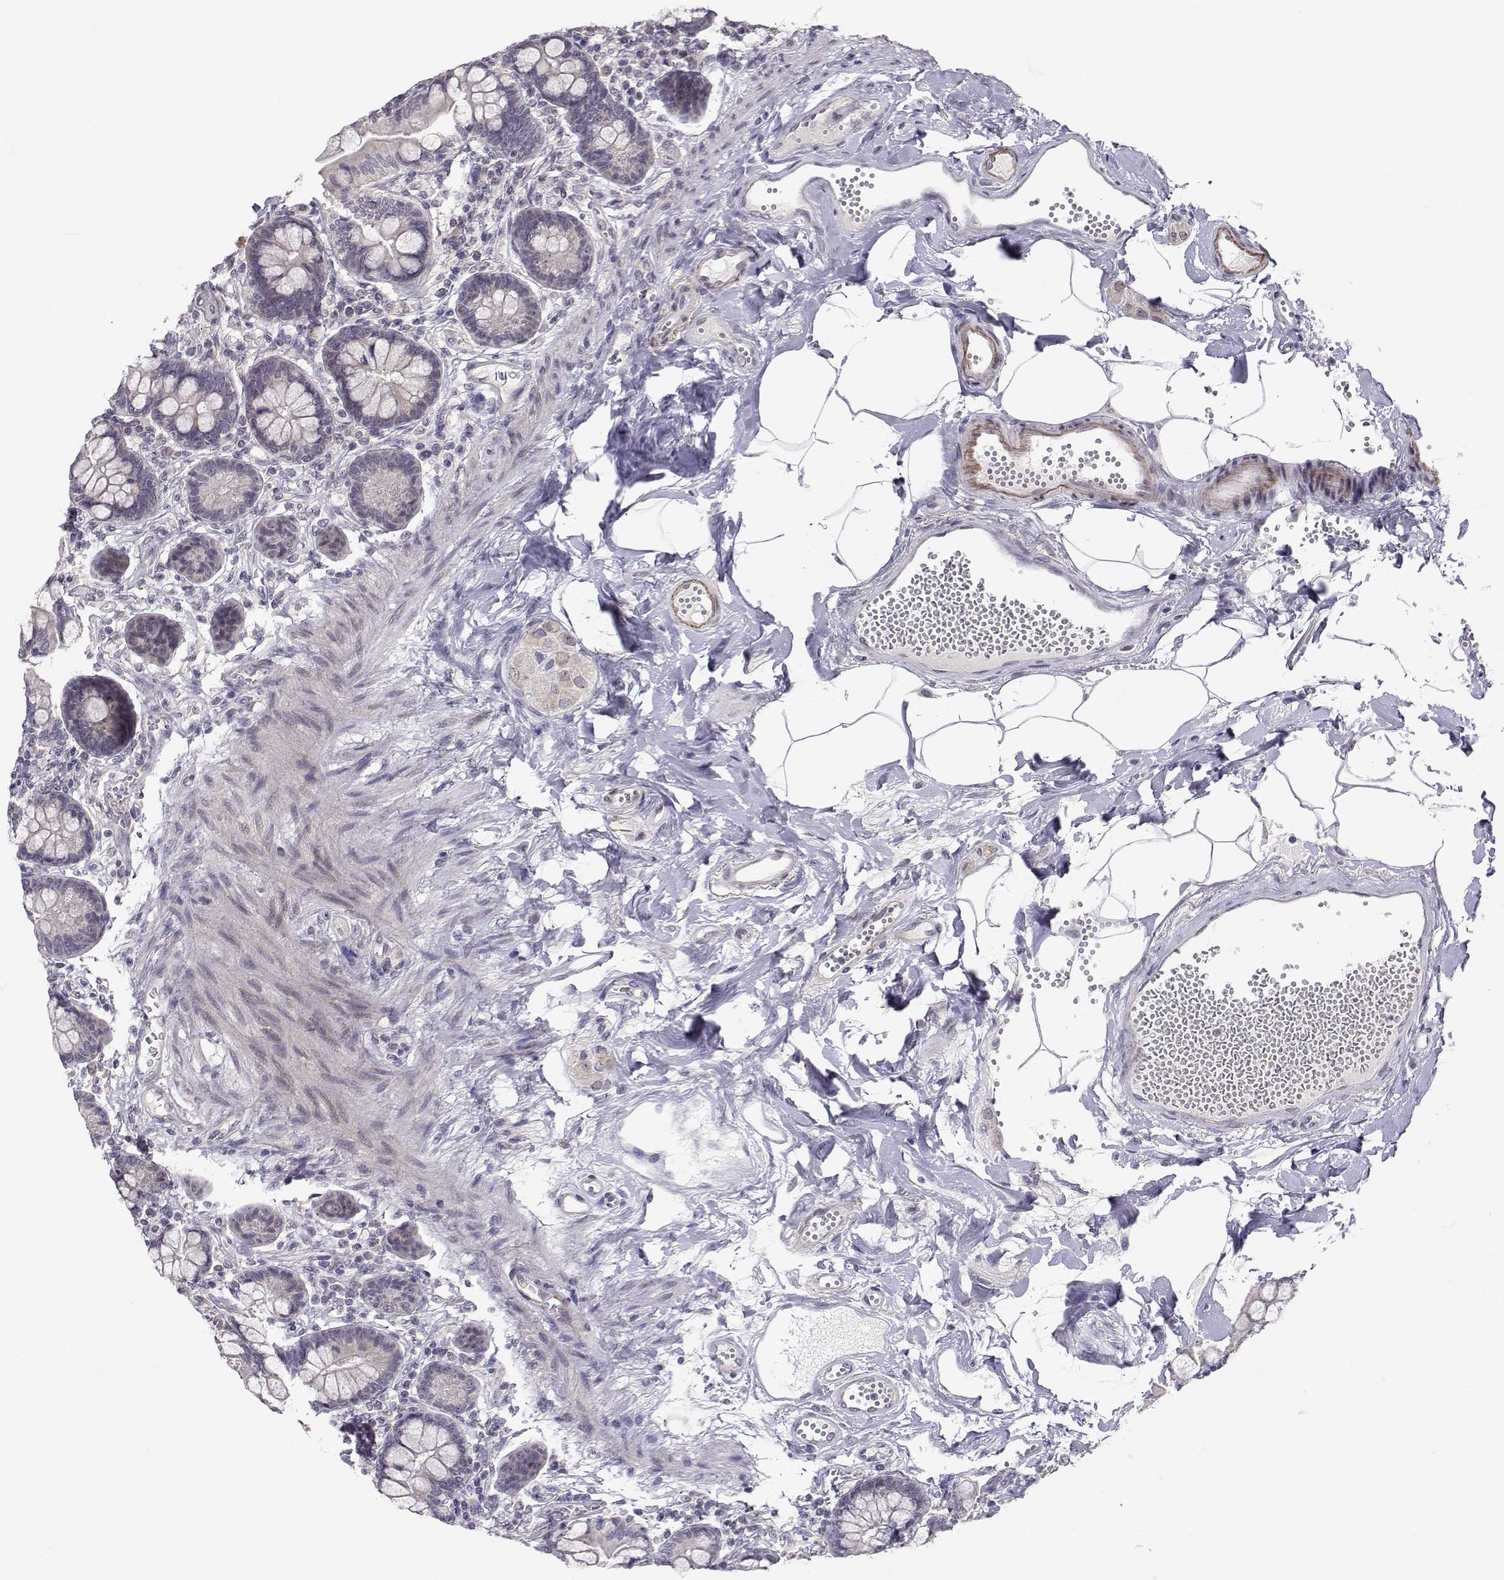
{"staining": {"intensity": "moderate", "quantity": "<25%", "location": "cytoplasmic/membranous"}, "tissue": "small intestine", "cell_type": "Glandular cells", "image_type": "normal", "snomed": [{"axis": "morphology", "description": "Normal tissue, NOS"}, {"axis": "topography", "description": "Small intestine"}], "caption": "Moderate cytoplasmic/membranous expression is present in approximately <25% of glandular cells in normal small intestine. (IHC, brightfield microscopy, high magnification).", "gene": "SLC6A3", "patient": {"sex": "female", "age": 56}}